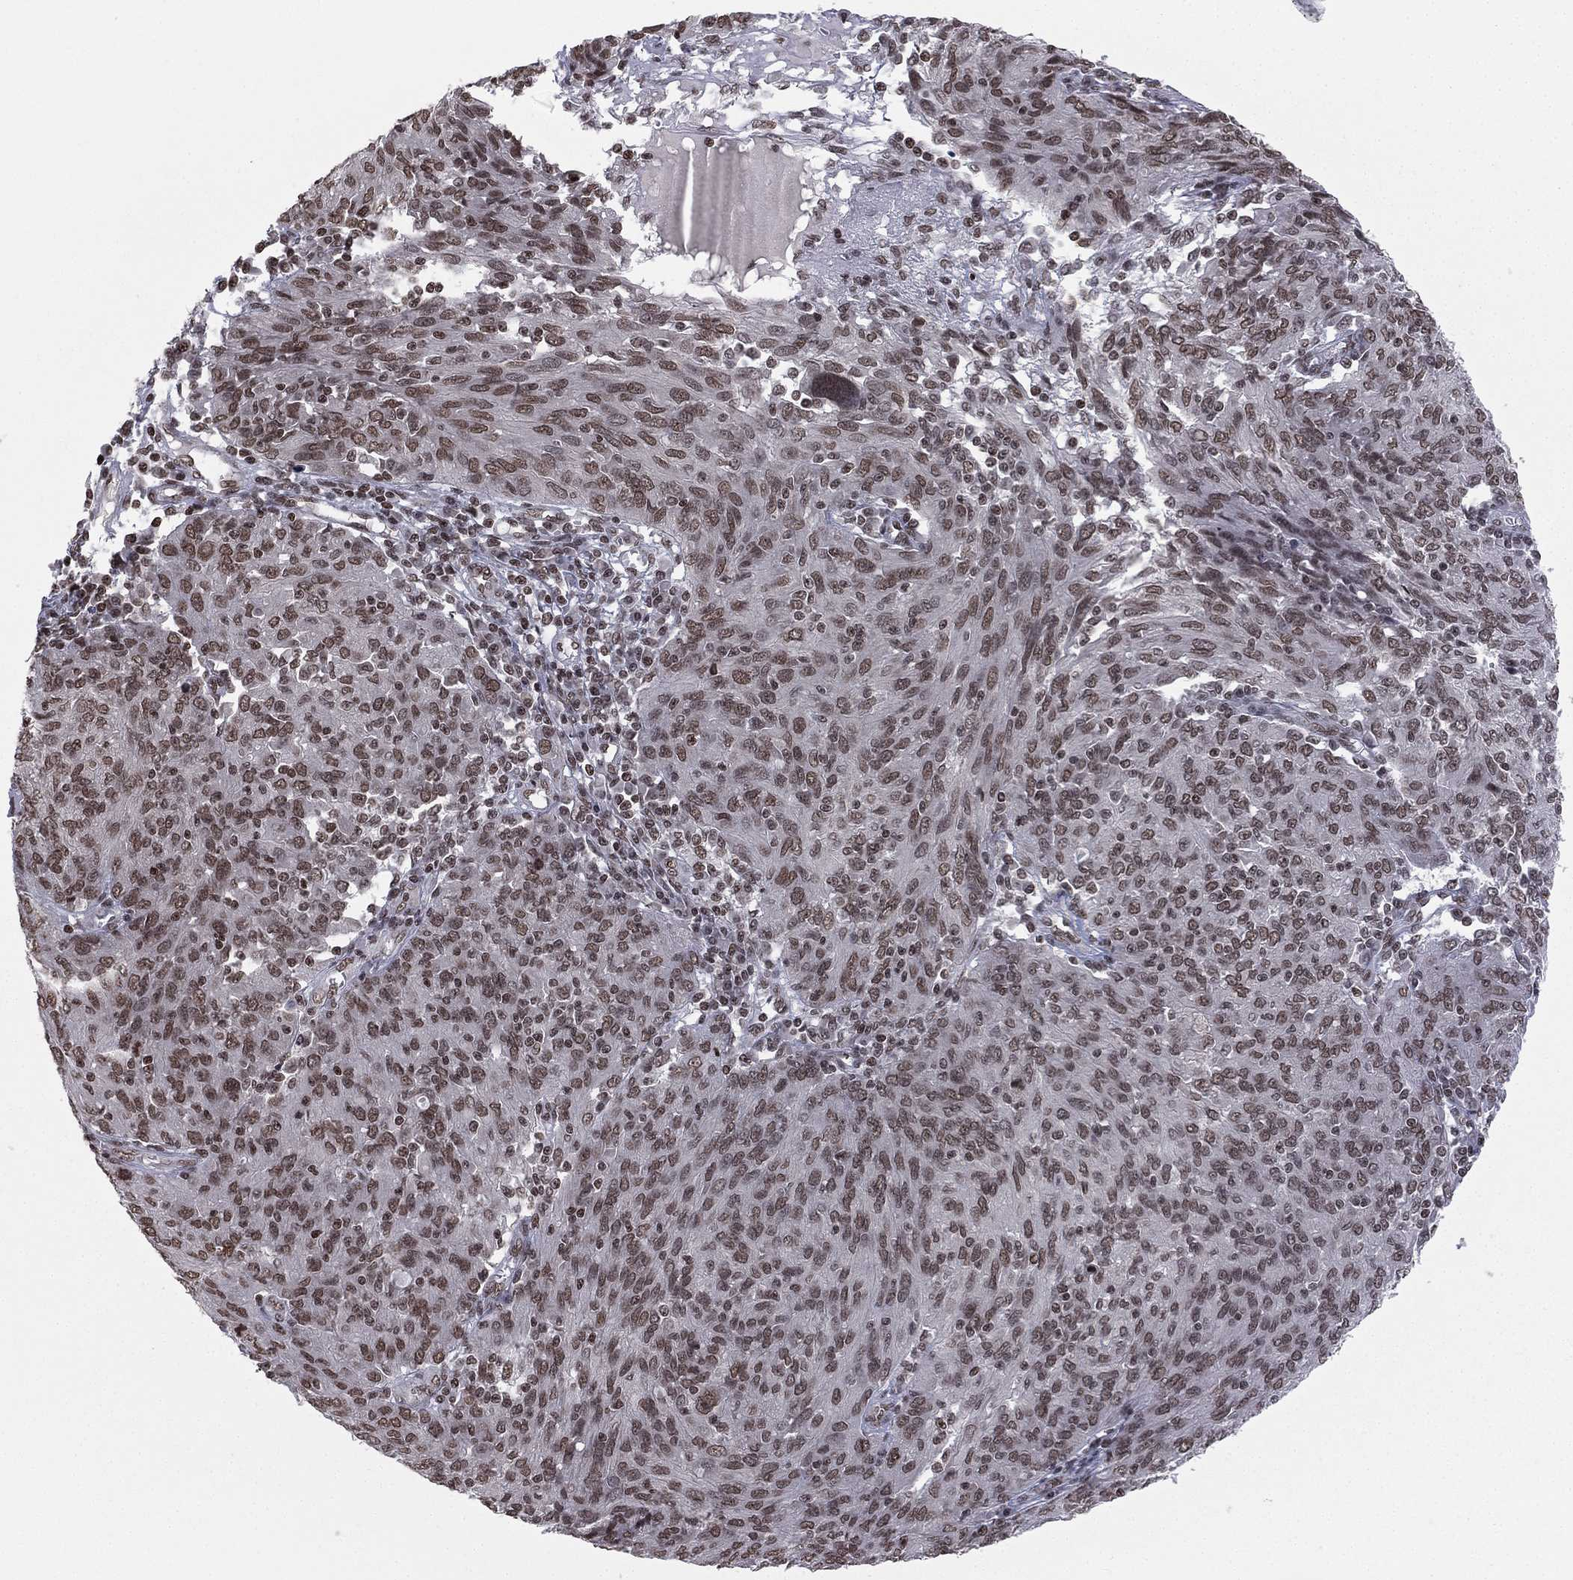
{"staining": {"intensity": "moderate", "quantity": ">75%", "location": "nuclear"}, "tissue": "ovarian cancer", "cell_type": "Tumor cells", "image_type": "cancer", "snomed": [{"axis": "morphology", "description": "Carcinoma, endometroid"}, {"axis": "topography", "description": "Ovary"}], "caption": "Immunohistochemical staining of ovarian cancer displays moderate nuclear protein positivity in approximately >75% of tumor cells. Nuclei are stained in blue.", "gene": "RFX7", "patient": {"sex": "female", "age": 50}}